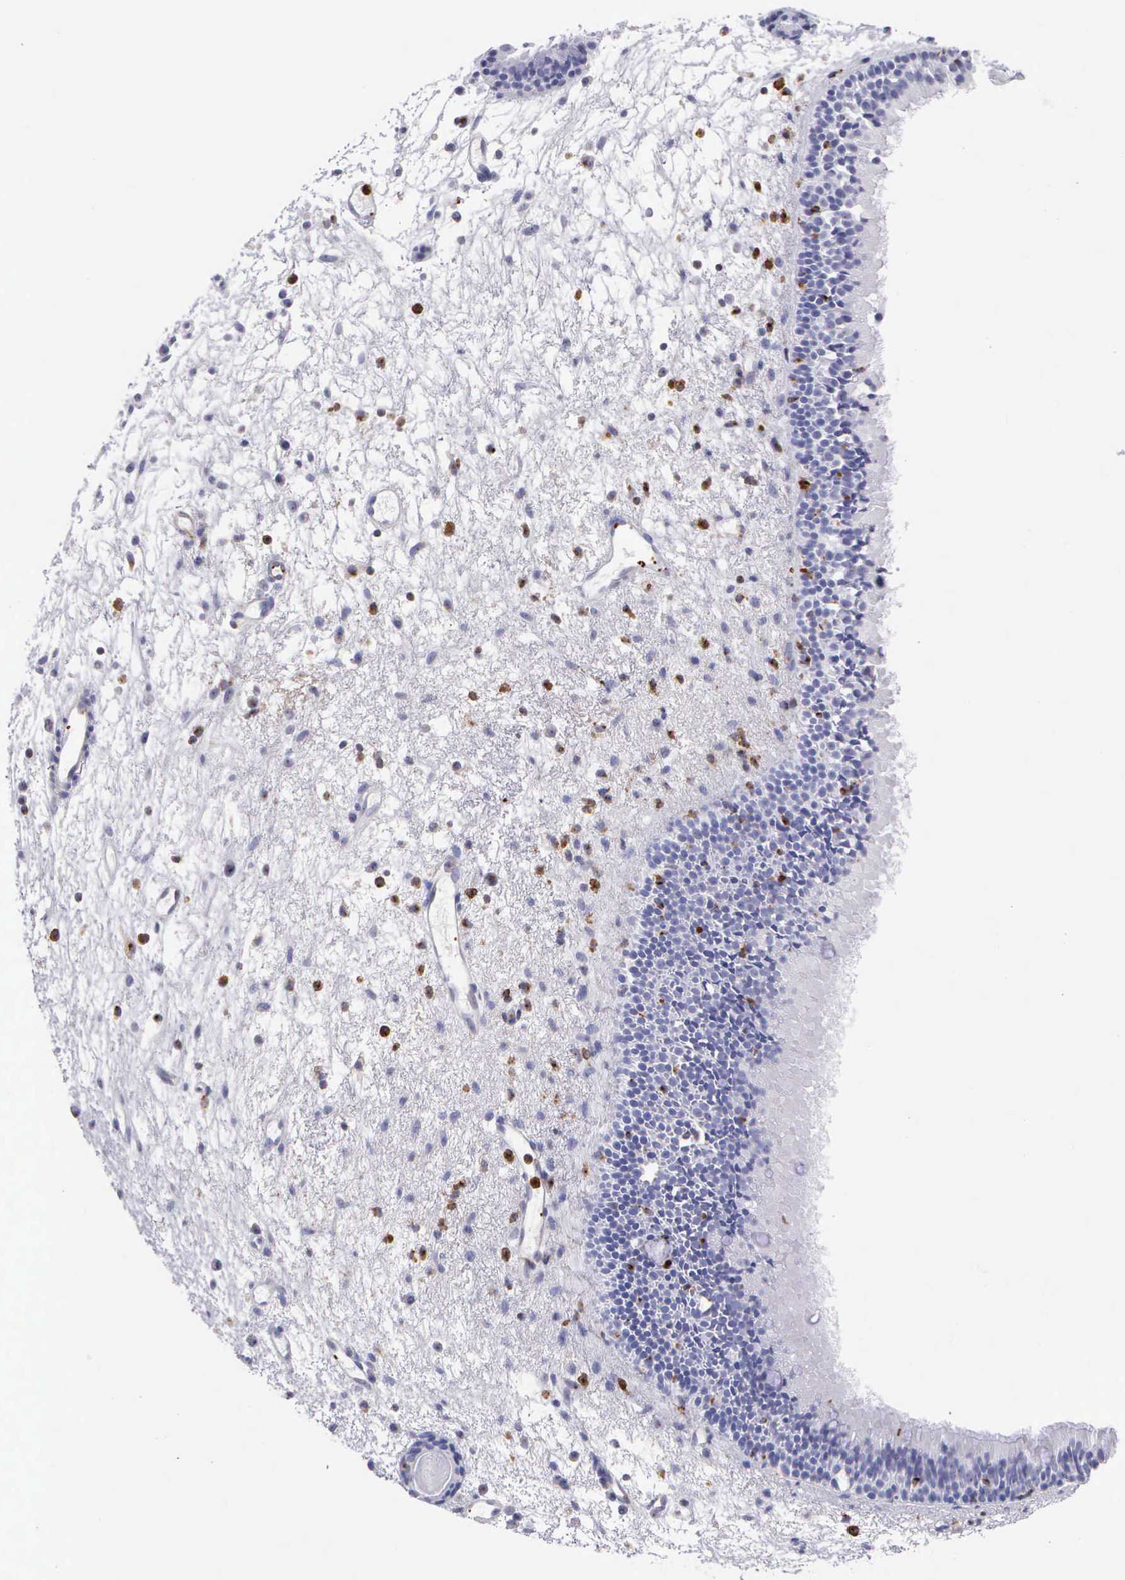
{"staining": {"intensity": "negative", "quantity": "none", "location": "none"}, "tissue": "nasopharynx", "cell_type": "Respiratory epithelial cells", "image_type": "normal", "snomed": [{"axis": "morphology", "description": "Normal tissue, NOS"}, {"axis": "topography", "description": "Nasopharynx"}], "caption": "Photomicrograph shows no protein staining in respiratory epithelial cells of unremarkable nasopharynx.", "gene": "SRGN", "patient": {"sex": "female", "age": 78}}